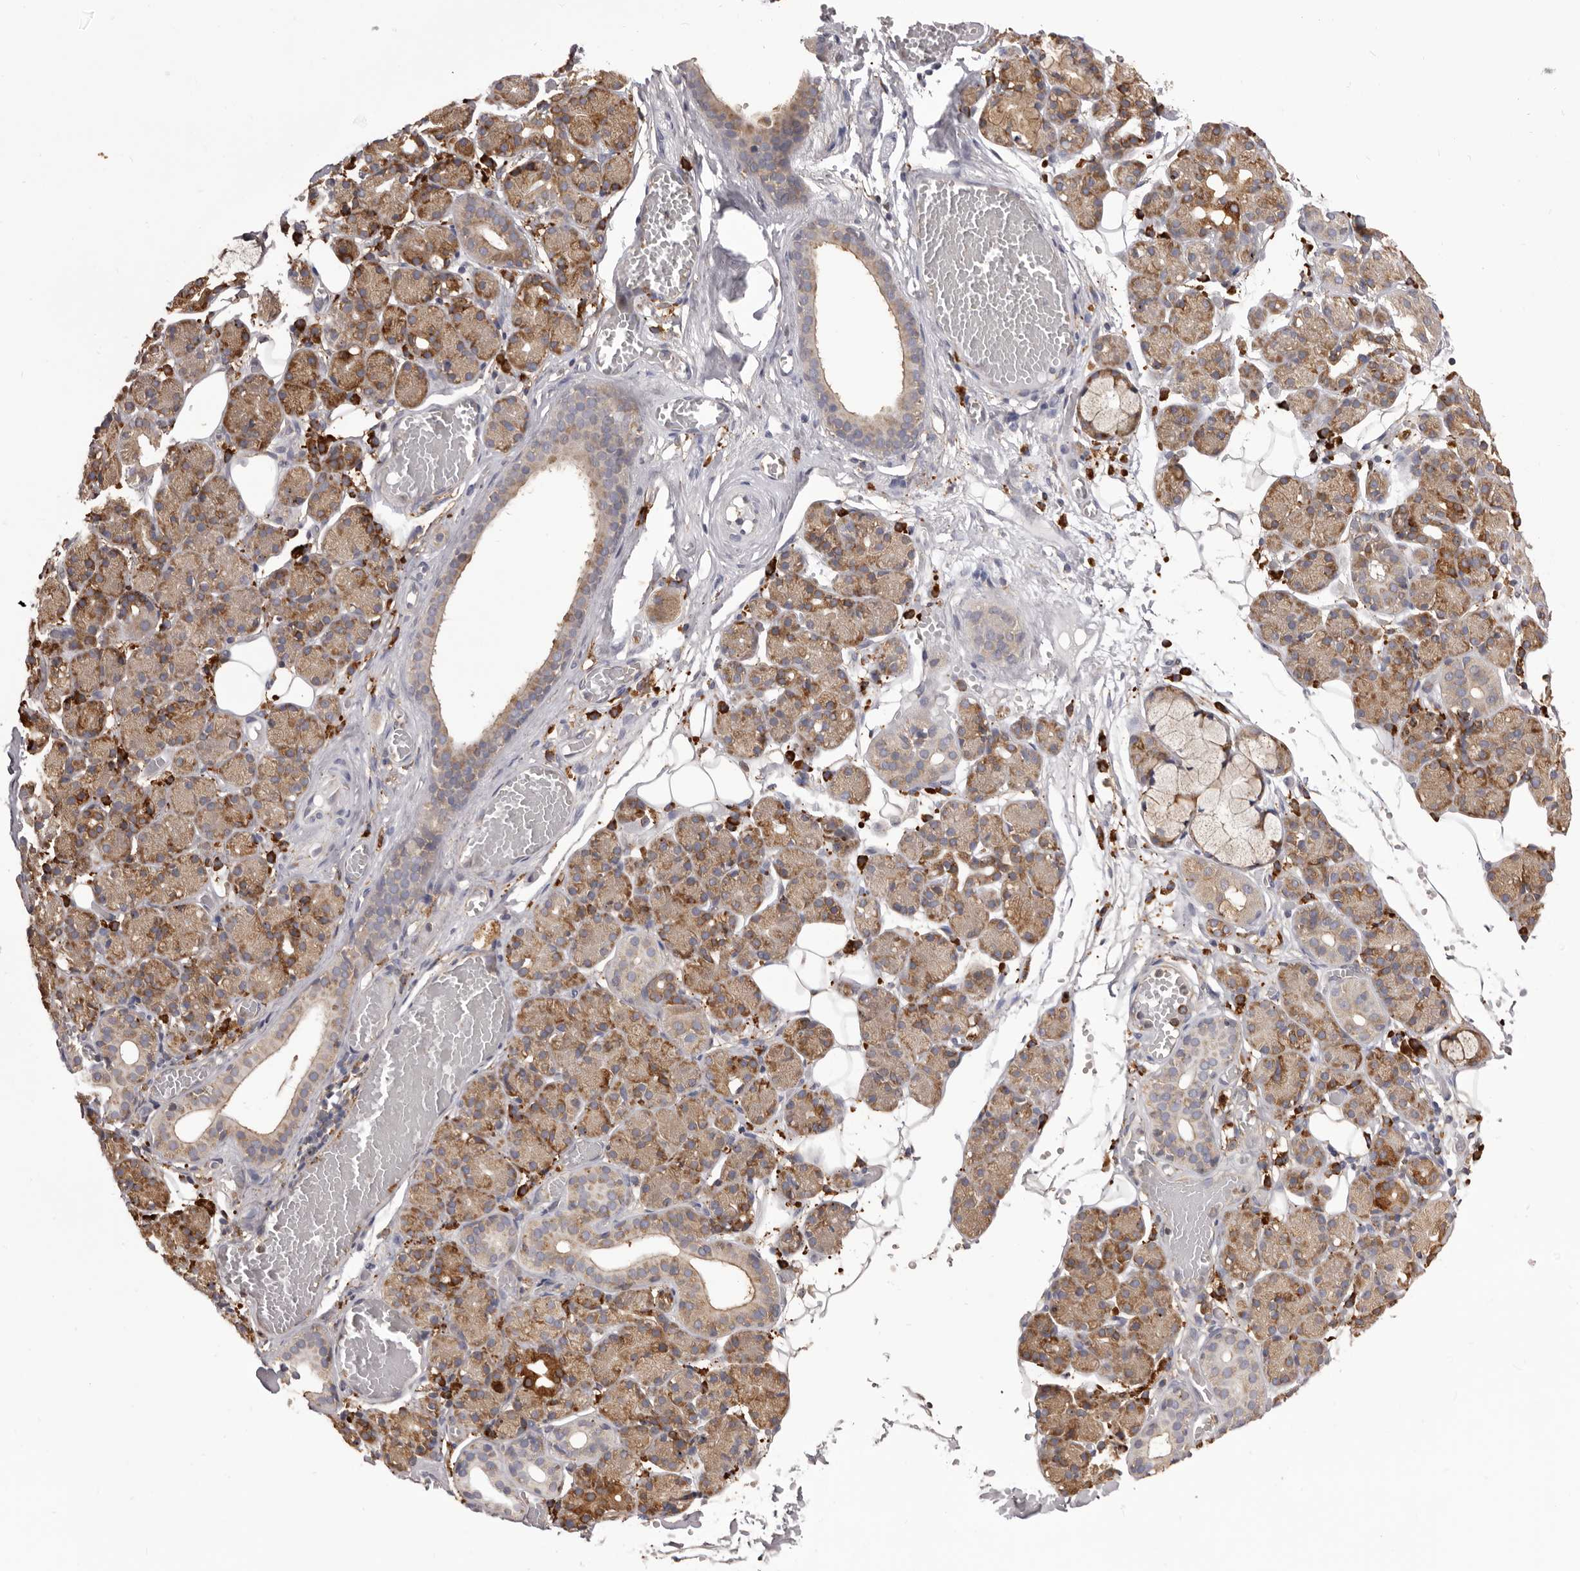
{"staining": {"intensity": "moderate", "quantity": ">75%", "location": "cytoplasmic/membranous"}, "tissue": "salivary gland", "cell_type": "Glandular cells", "image_type": "normal", "snomed": [{"axis": "morphology", "description": "Normal tissue, NOS"}, {"axis": "topography", "description": "Salivary gland"}], "caption": "Immunohistochemistry (IHC) micrograph of normal salivary gland stained for a protein (brown), which displays medium levels of moderate cytoplasmic/membranous staining in about >75% of glandular cells.", "gene": "QRSL1", "patient": {"sex": "male", "age": 63}}